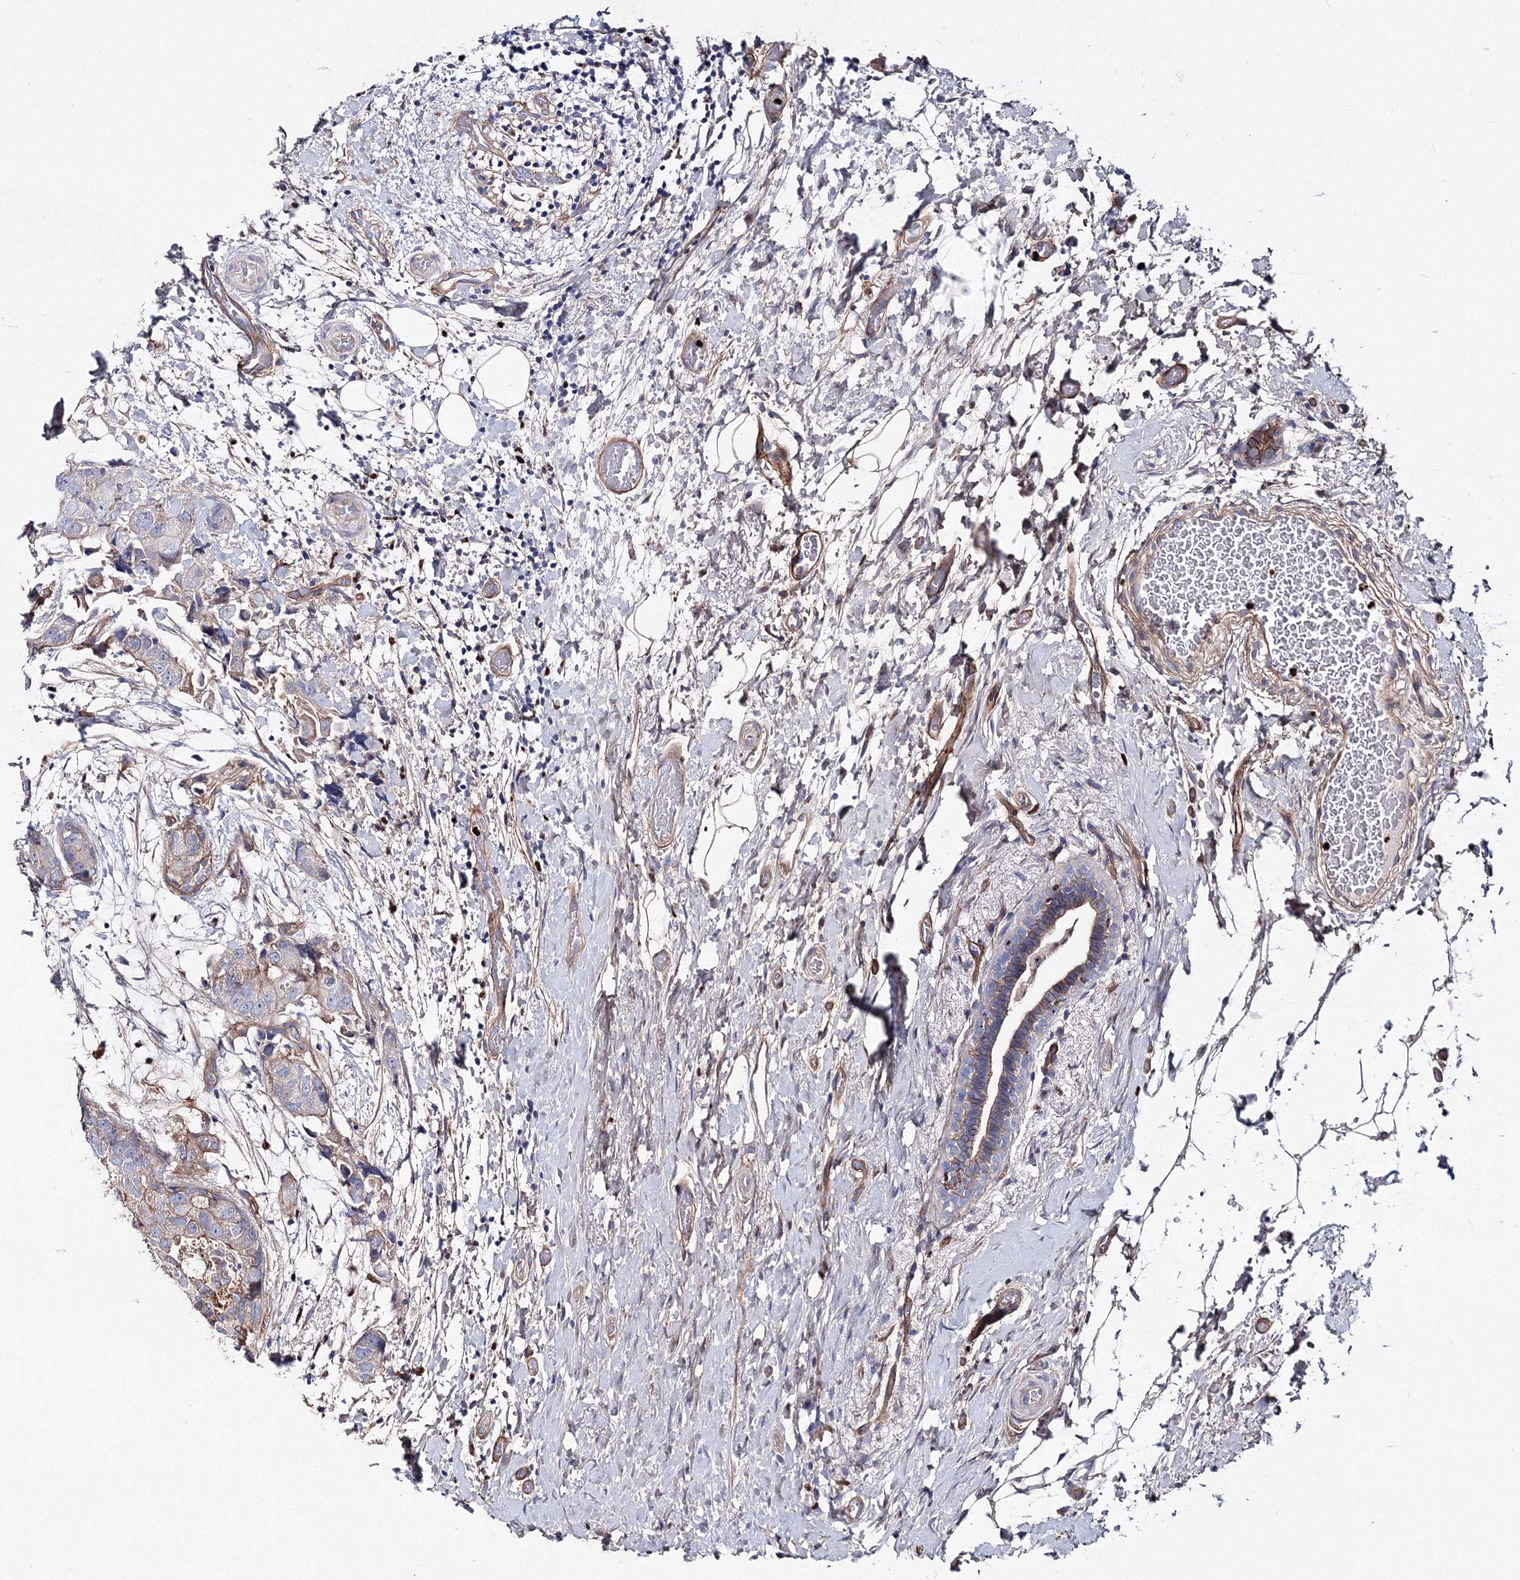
{"staining": {"intensity": "weak", "quantity": "<25%", "location": "cytoplasmic/membranous"}, "tissue": "breast cancer", "cell_type": "Tumor cells", "image_type": "cancer", "snomed": [{"axis": "morphology", "description": "Duct carcinoma"}, {"axis": "topography", "description": "Breast"}], "caption": "Invasive ductal carcinoma (breast) was stained to show a protein in brown. There is no significant staining in tumor cells.", "gene": "C11orf52", "patient": {"sex": "female", "age": 62}}